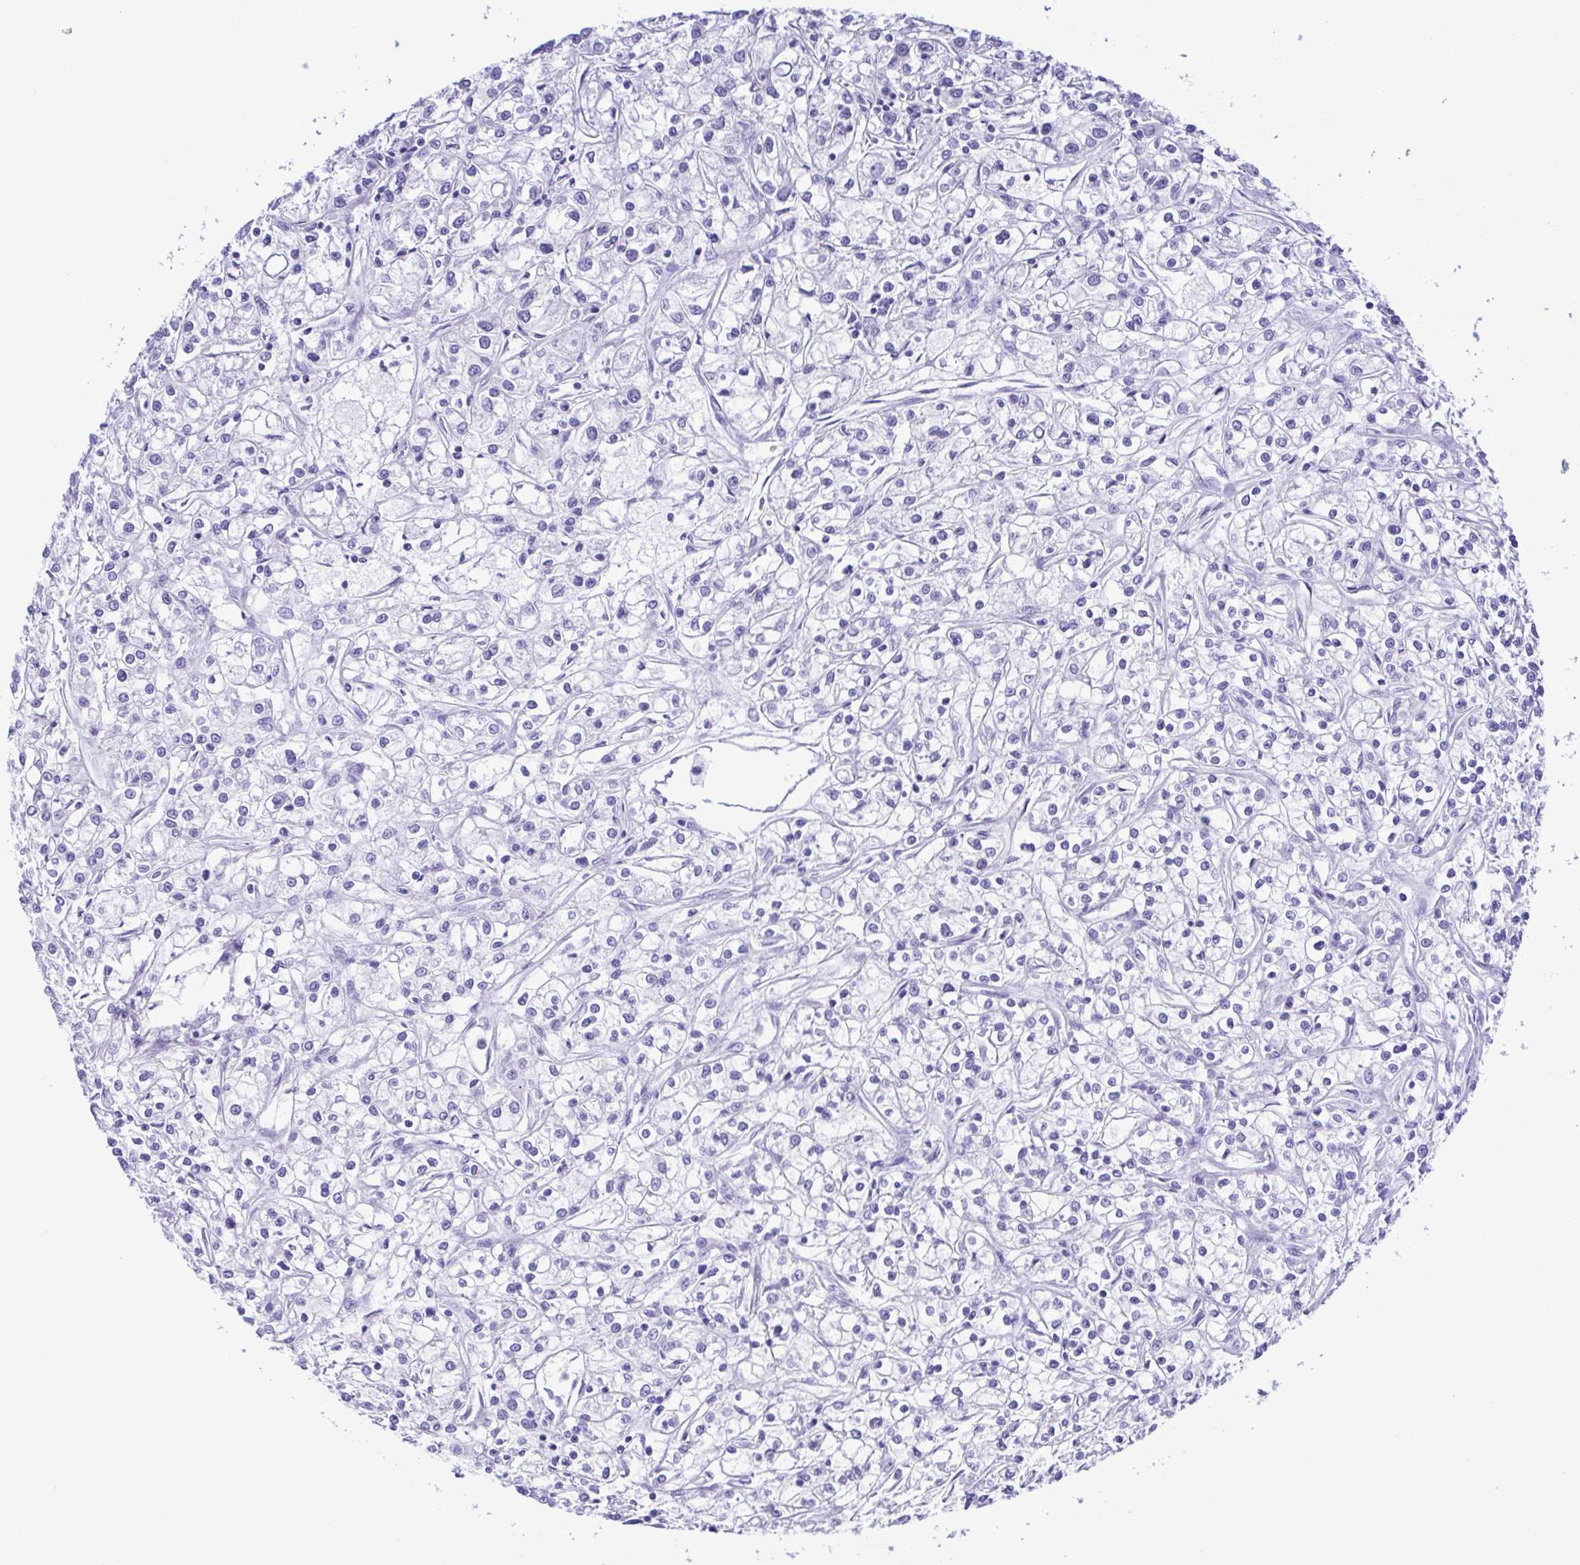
{"staining": {"intensity": "negative", "quantity": "none", "location": "none"}, "tissue": "renal cancer", "cell_type": "Tumor cells", "image_type": "cancer", "snomed": [{"axis": "morphology", "description": "Adenocarcinoma, NOS"}, {"axis": "topography", "description": "Kidney"}], "caption": "Protein analysis of adenocarcinoma (renal) shows no significant positivity in tumor cells.", "gene": "GPR17", "patient": {"sex": "female", "age": 59}}